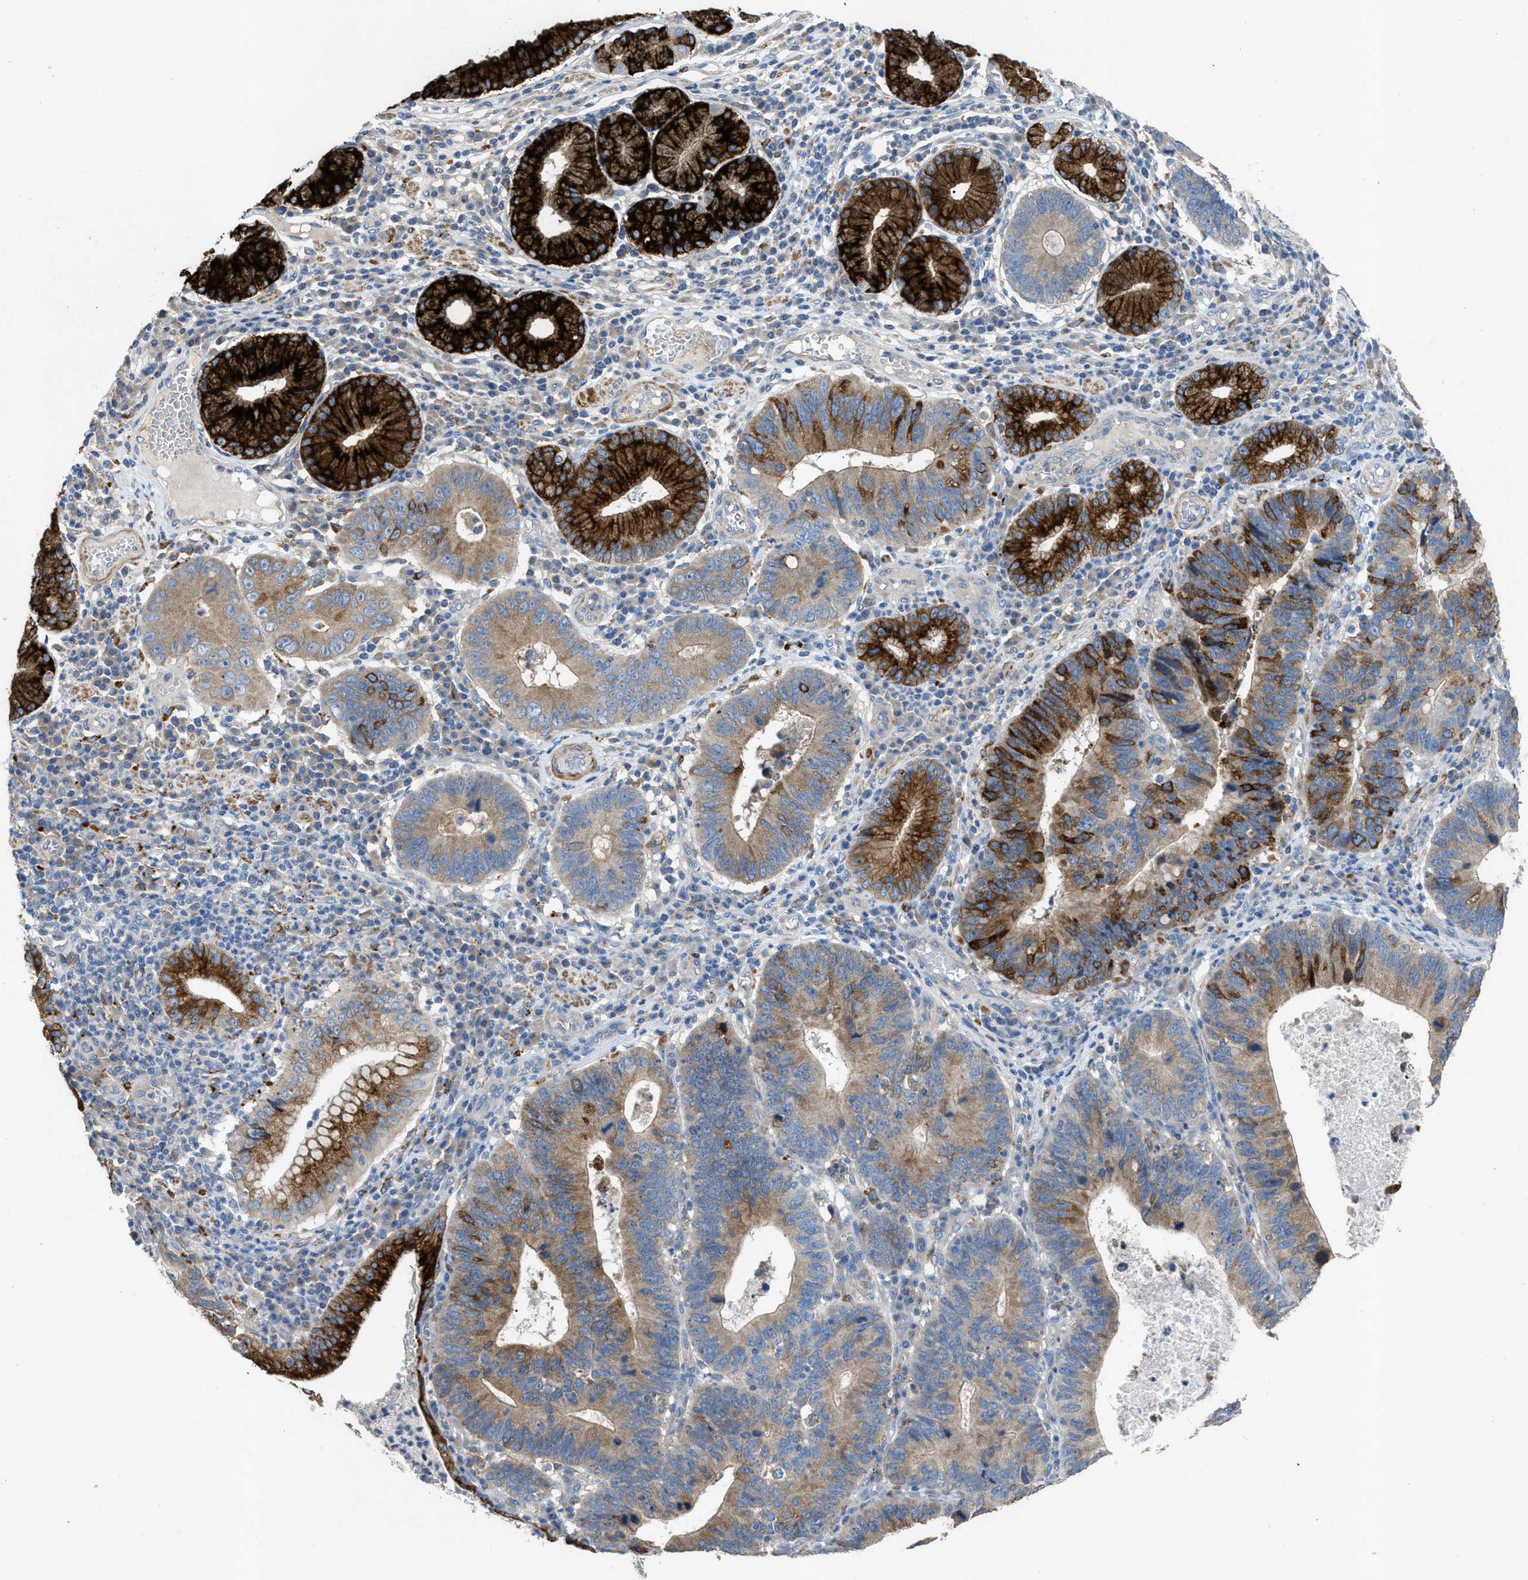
{"staining": {"intensity": "strong", "quantity": "25%-75%", "location": "cytoplasmic/membranous"}, "tissue": "stomach cancer", "cell_type": "Tumor cells", "image_type": "cancer", "snomed": [{"axis": "morphology", "description": "Adenocarcinoma, NOS"}, {"axis": "topography", "description": "Stomach"}], "caption": "This is an image of IHC staining of adenocarcinoma (stomach), which shows strong expression in the cytoplasmic/membranous of tumor cells.", "gene": "AOAH", "patient": {"sex": "male", "age": 59}}